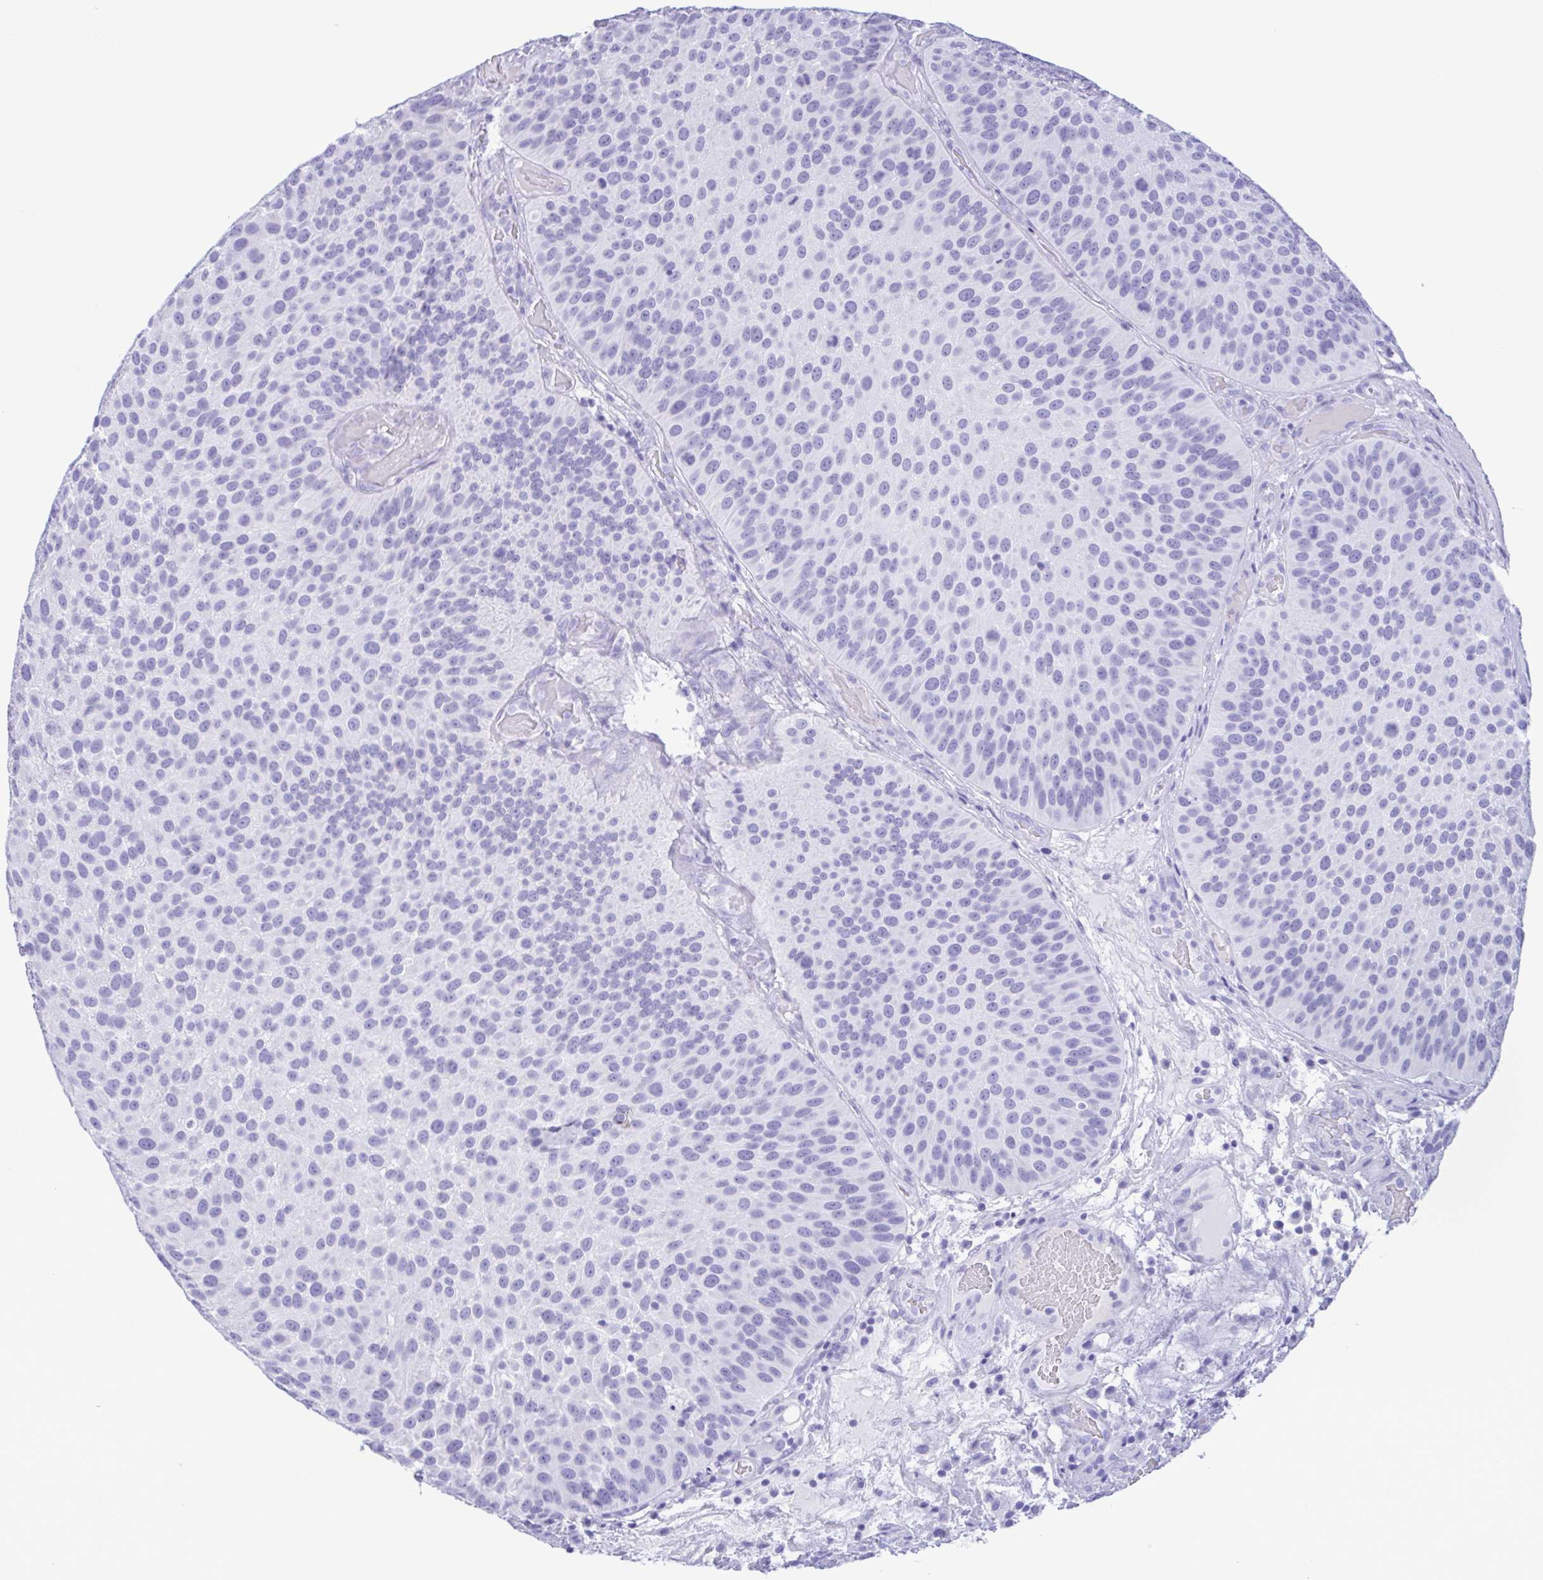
{"staining": {"intensity": "negative", "quantity": "none", "location": "none"}, "tissue": "urothelial cancer", "cell_type": "Tumor cells", "image_type": "cancer", "snomed": [{"axis": "morphology", "description": "Urothelial carcinoma, Low grade"}, {"axis": "topography", "description": "Urinary bladder"}], "caption": "This is an immunohistochemistry photomicrograph of human urothelial carcinoma (low-grade). There is no staining in tumor cells.", "gene": "TSPY2", "patient": {"sex": "male", "age": 76}}